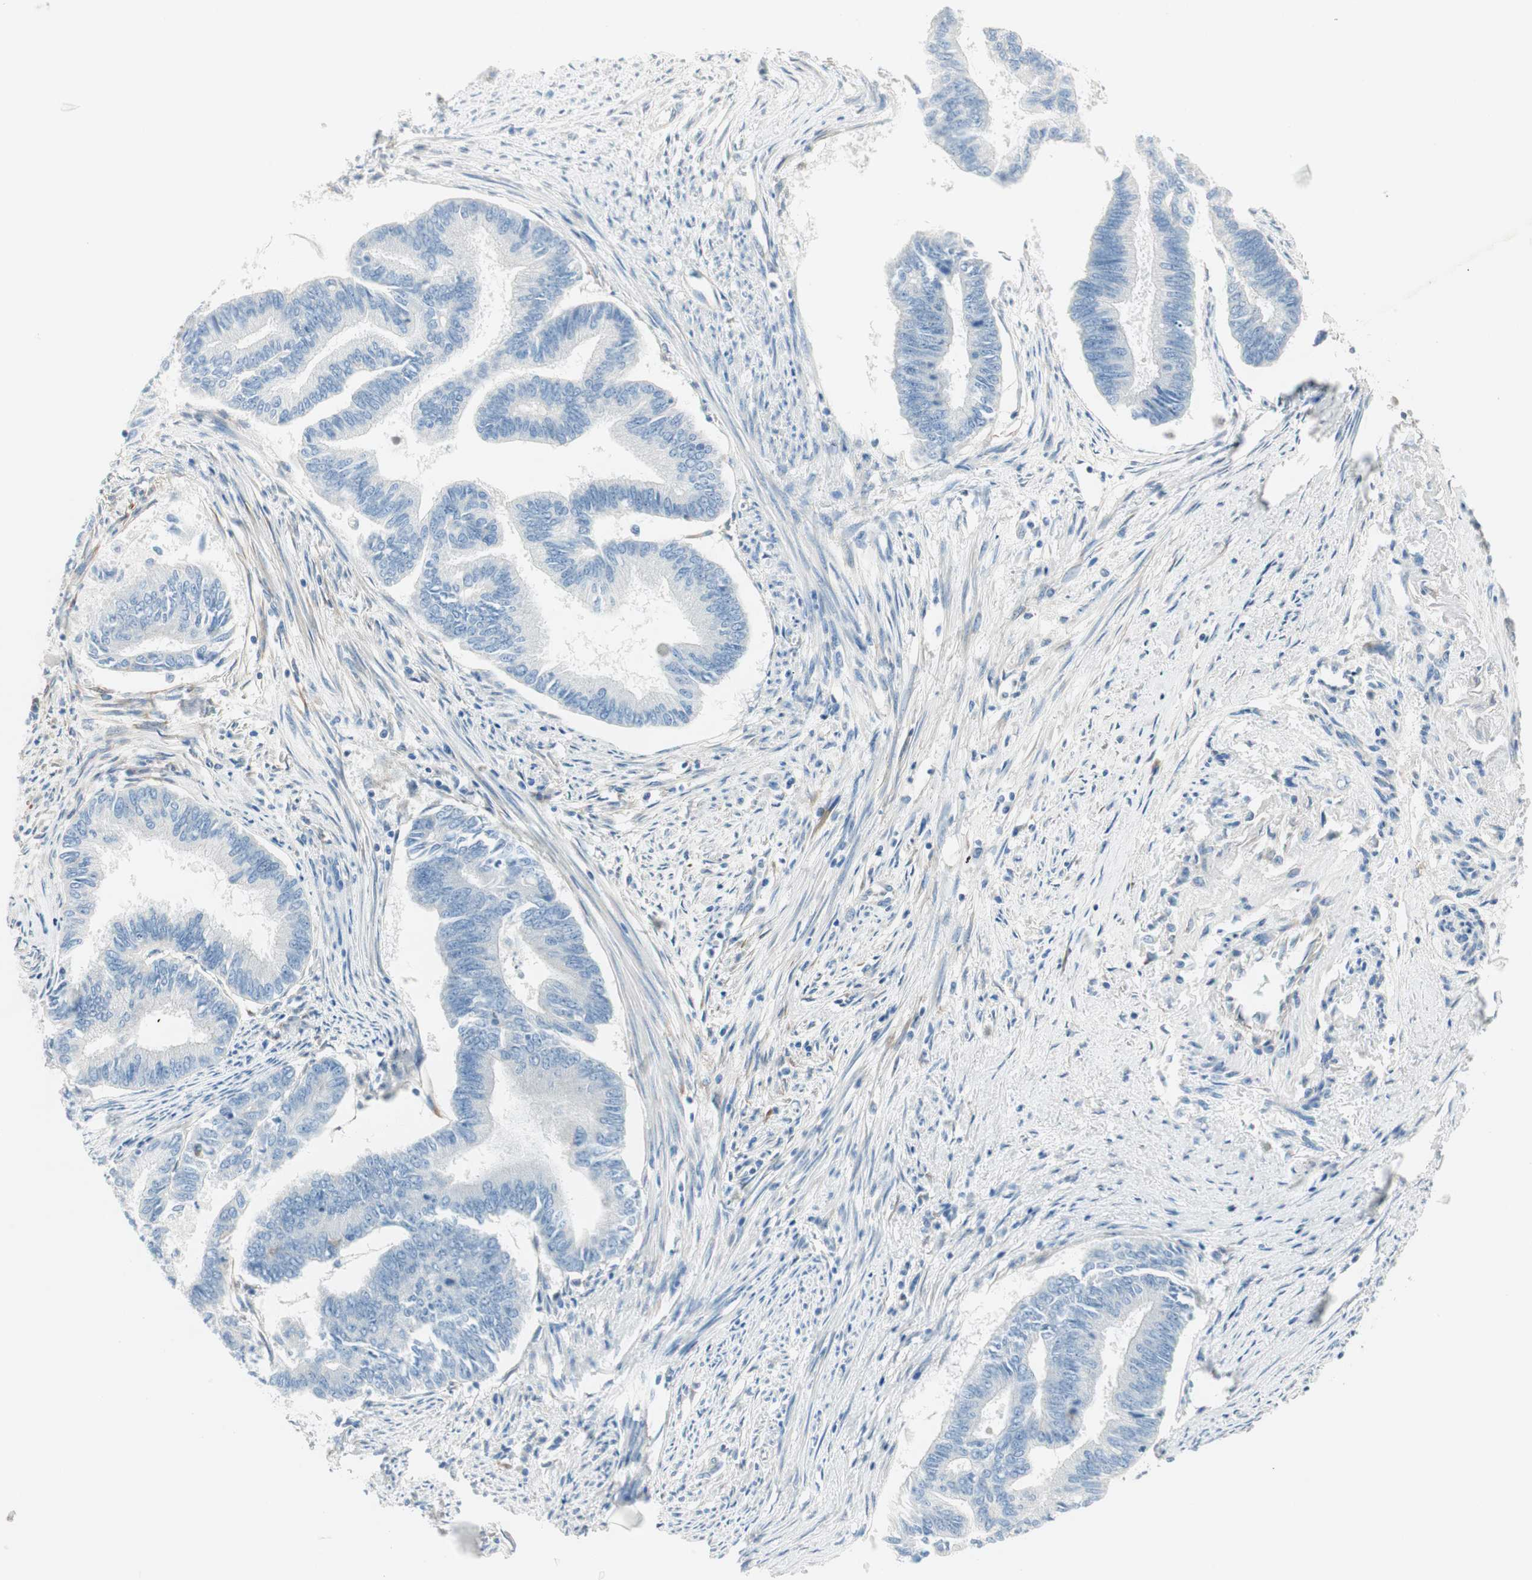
{"staining": {"intensity": "negative", "quantity": "none", "location": "none"}, "tissue": "endometrial cancer", "cell_type": "Tumor cells", "image_type": "cancer", "snomed": [{"axis": "morphology", "description": "Adenocarcinoma, NOS"}, {"axis": "topography", "description": "Endometrium"}], "caption": "Tumor cells show no significant expression in adenocarcinoma (endometrial).", "gene": "CDK3", "patient": {"sex": "female", "age": 86}}